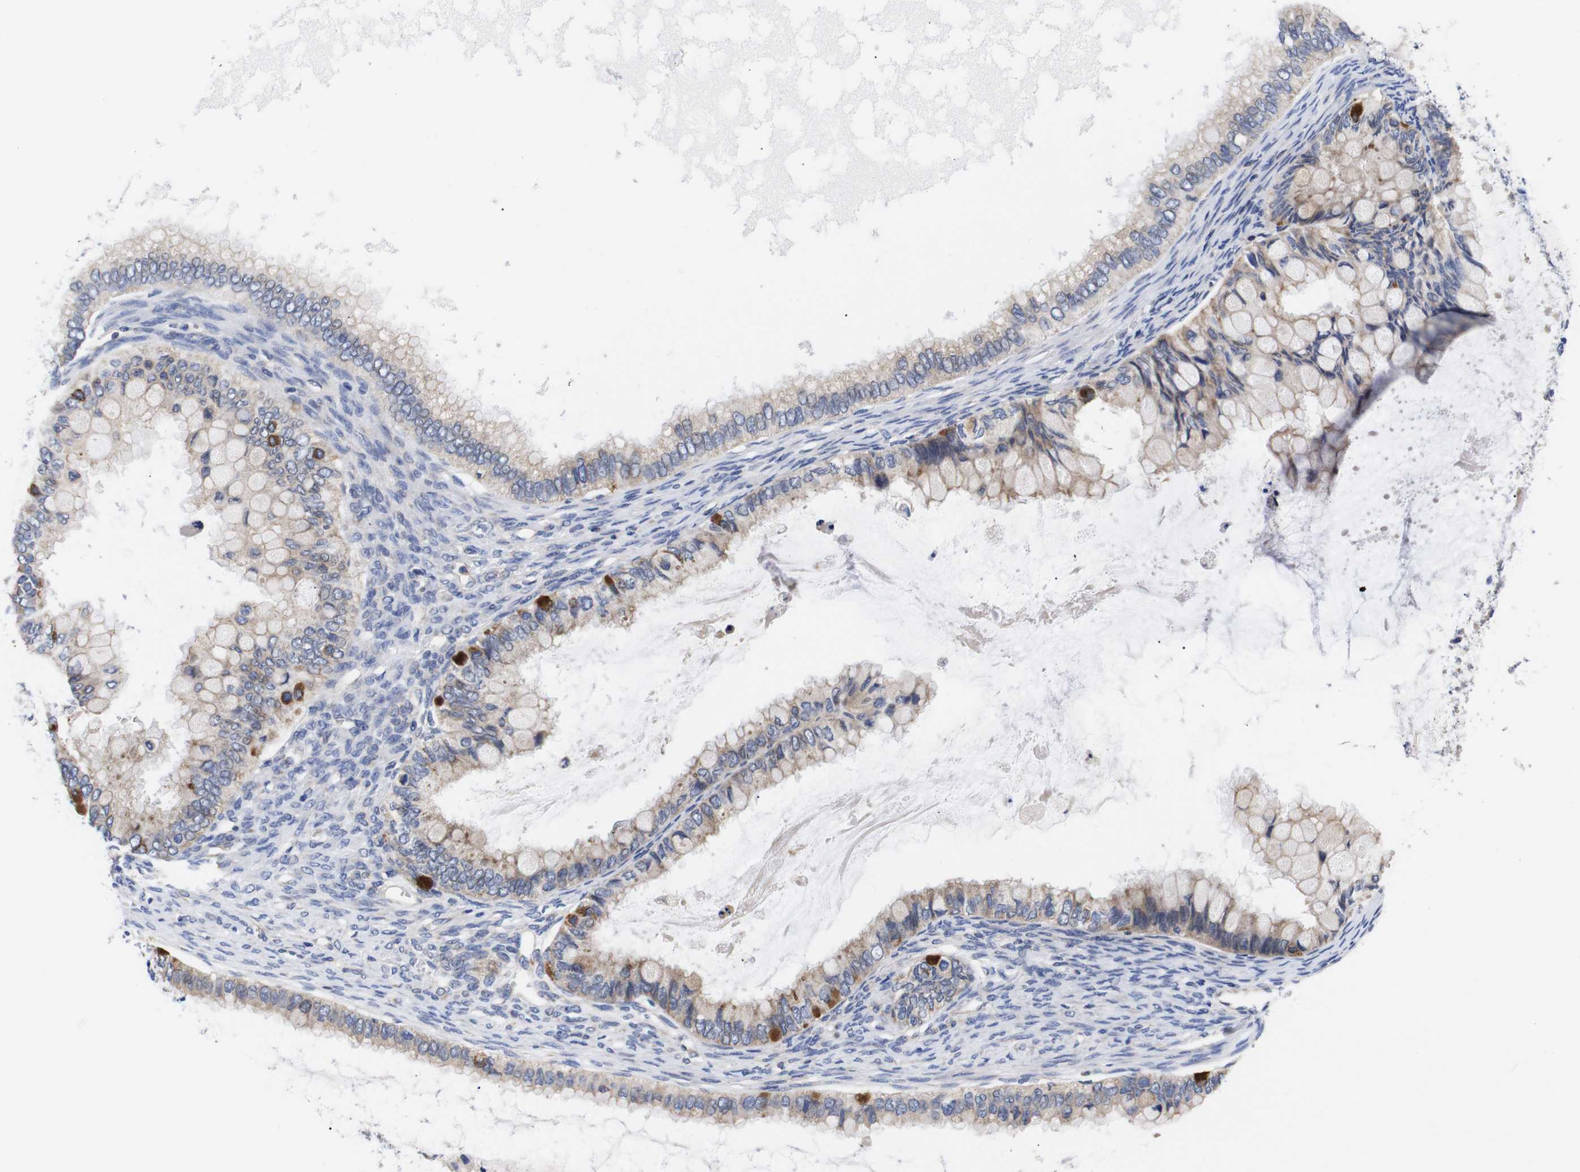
{"staining": {"intensity": "weak", "quantity": "25%-75%", "location": "cytoplasmic/membranous"}, "tissue": "ovarian cancer", "cell_type": "Tumor cells", "image_type": "cancer", "snomed": [{"axis": "morphology", "description": "Cystadenocarcinoma, mucinous, NOS"}, {"axis": "topography", "description": "Ovary"}], "caption": "A brown stain shows weak cytoplasmic/membranous expression of a protein in mucinous cystadenocarcinoma (ovarian) tumor cells. Nuclei are stained in blue.", "gene": "OPN3", "patient": {"sex": "female", "age": 80}}